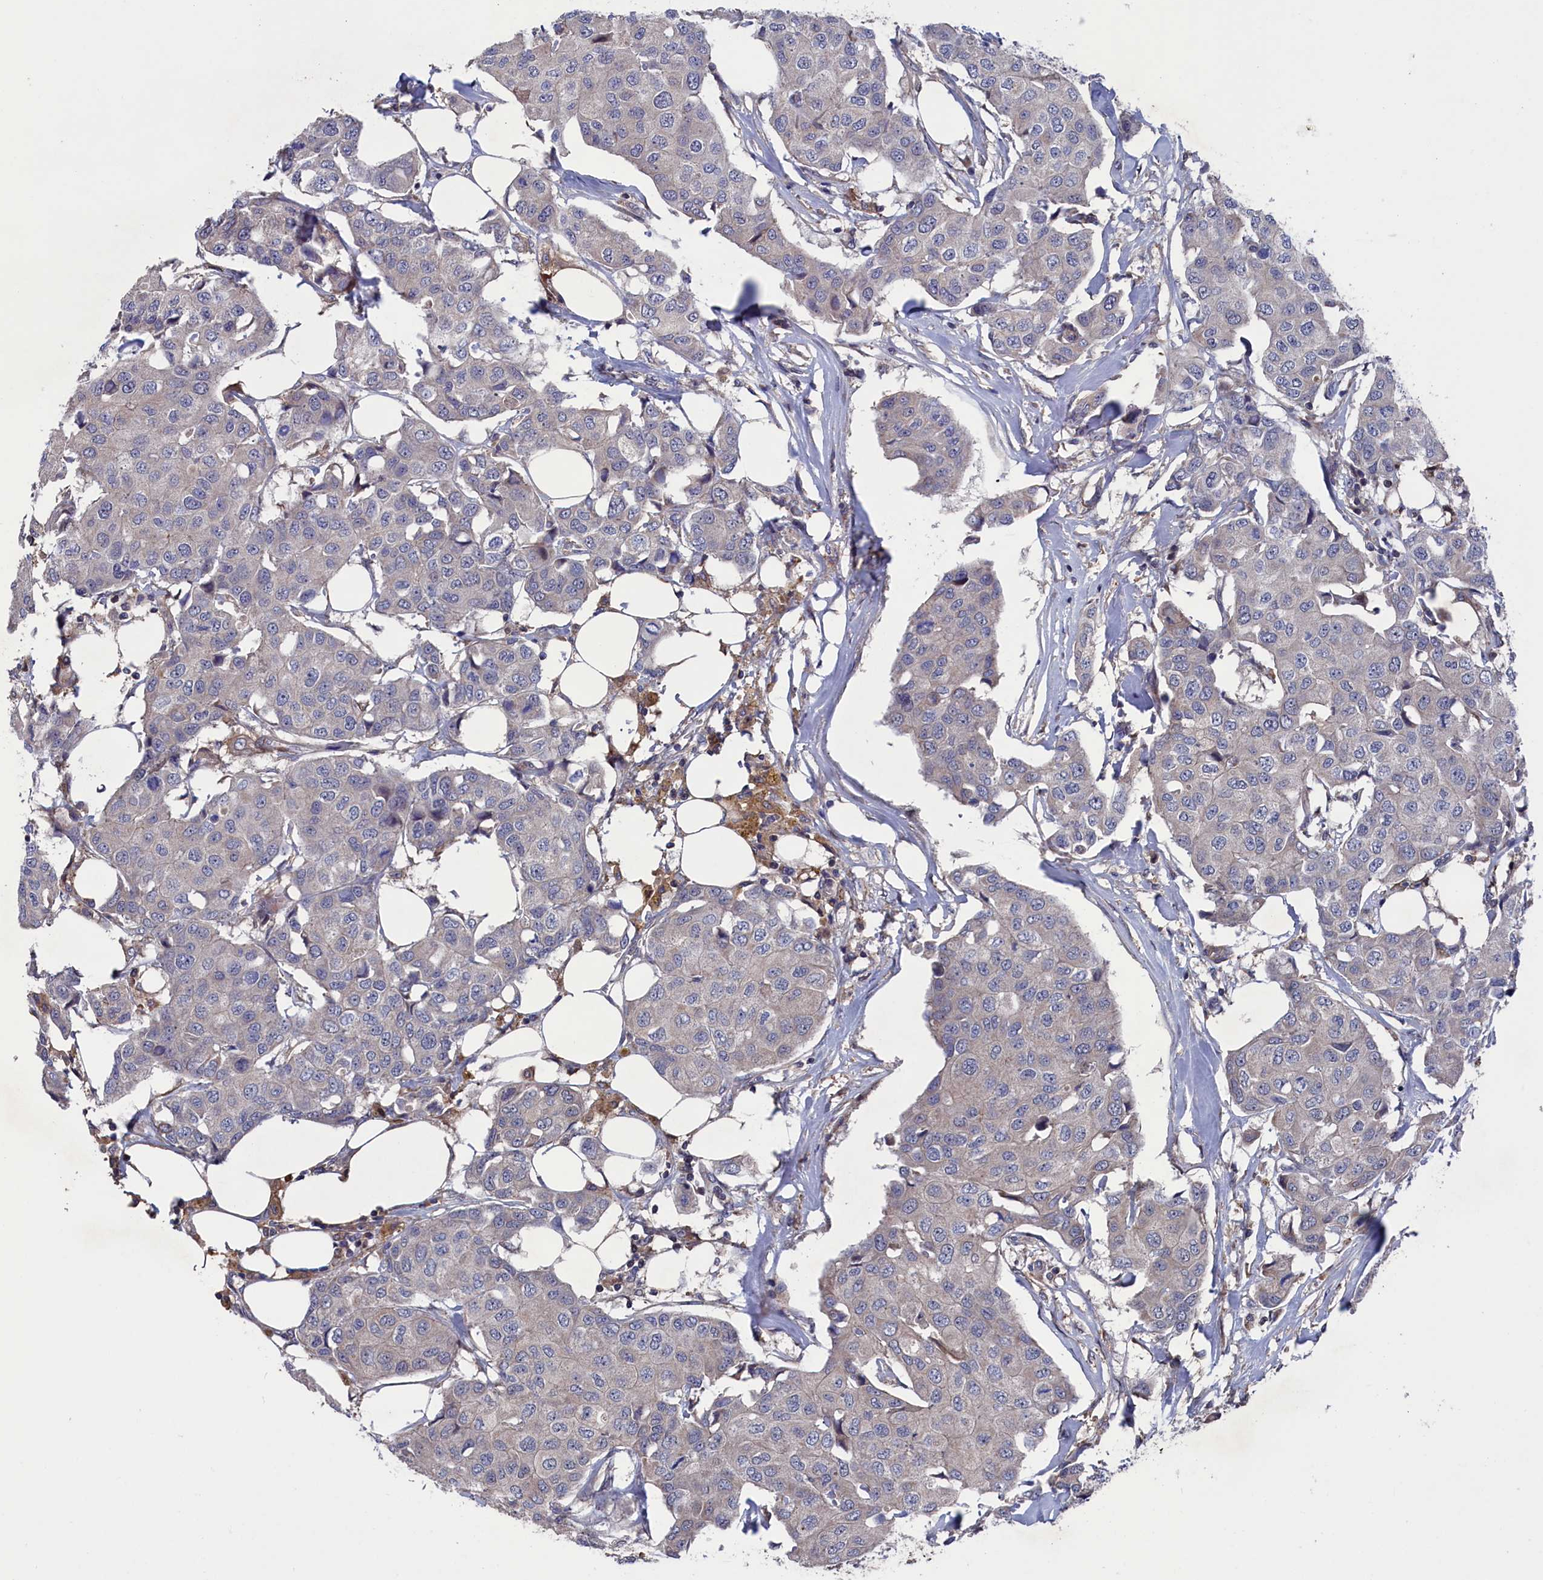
{"staining": {"intensity": "negative", "quantity": "none", "location": "none"}, "tissue": "breast cancer", "cell_type": "Tumor cells", "image_type": "cancer", "snomed": [{"axis": "morphology", "description": "Duct carcinoma"}, {"axis": "topography", "description": "Breast"}], "caption": "Tumor cells are negative for brown protein staining in breast cancer.", "gene": "SPATA13", "patient": {"sex": "female", "age": 80}}